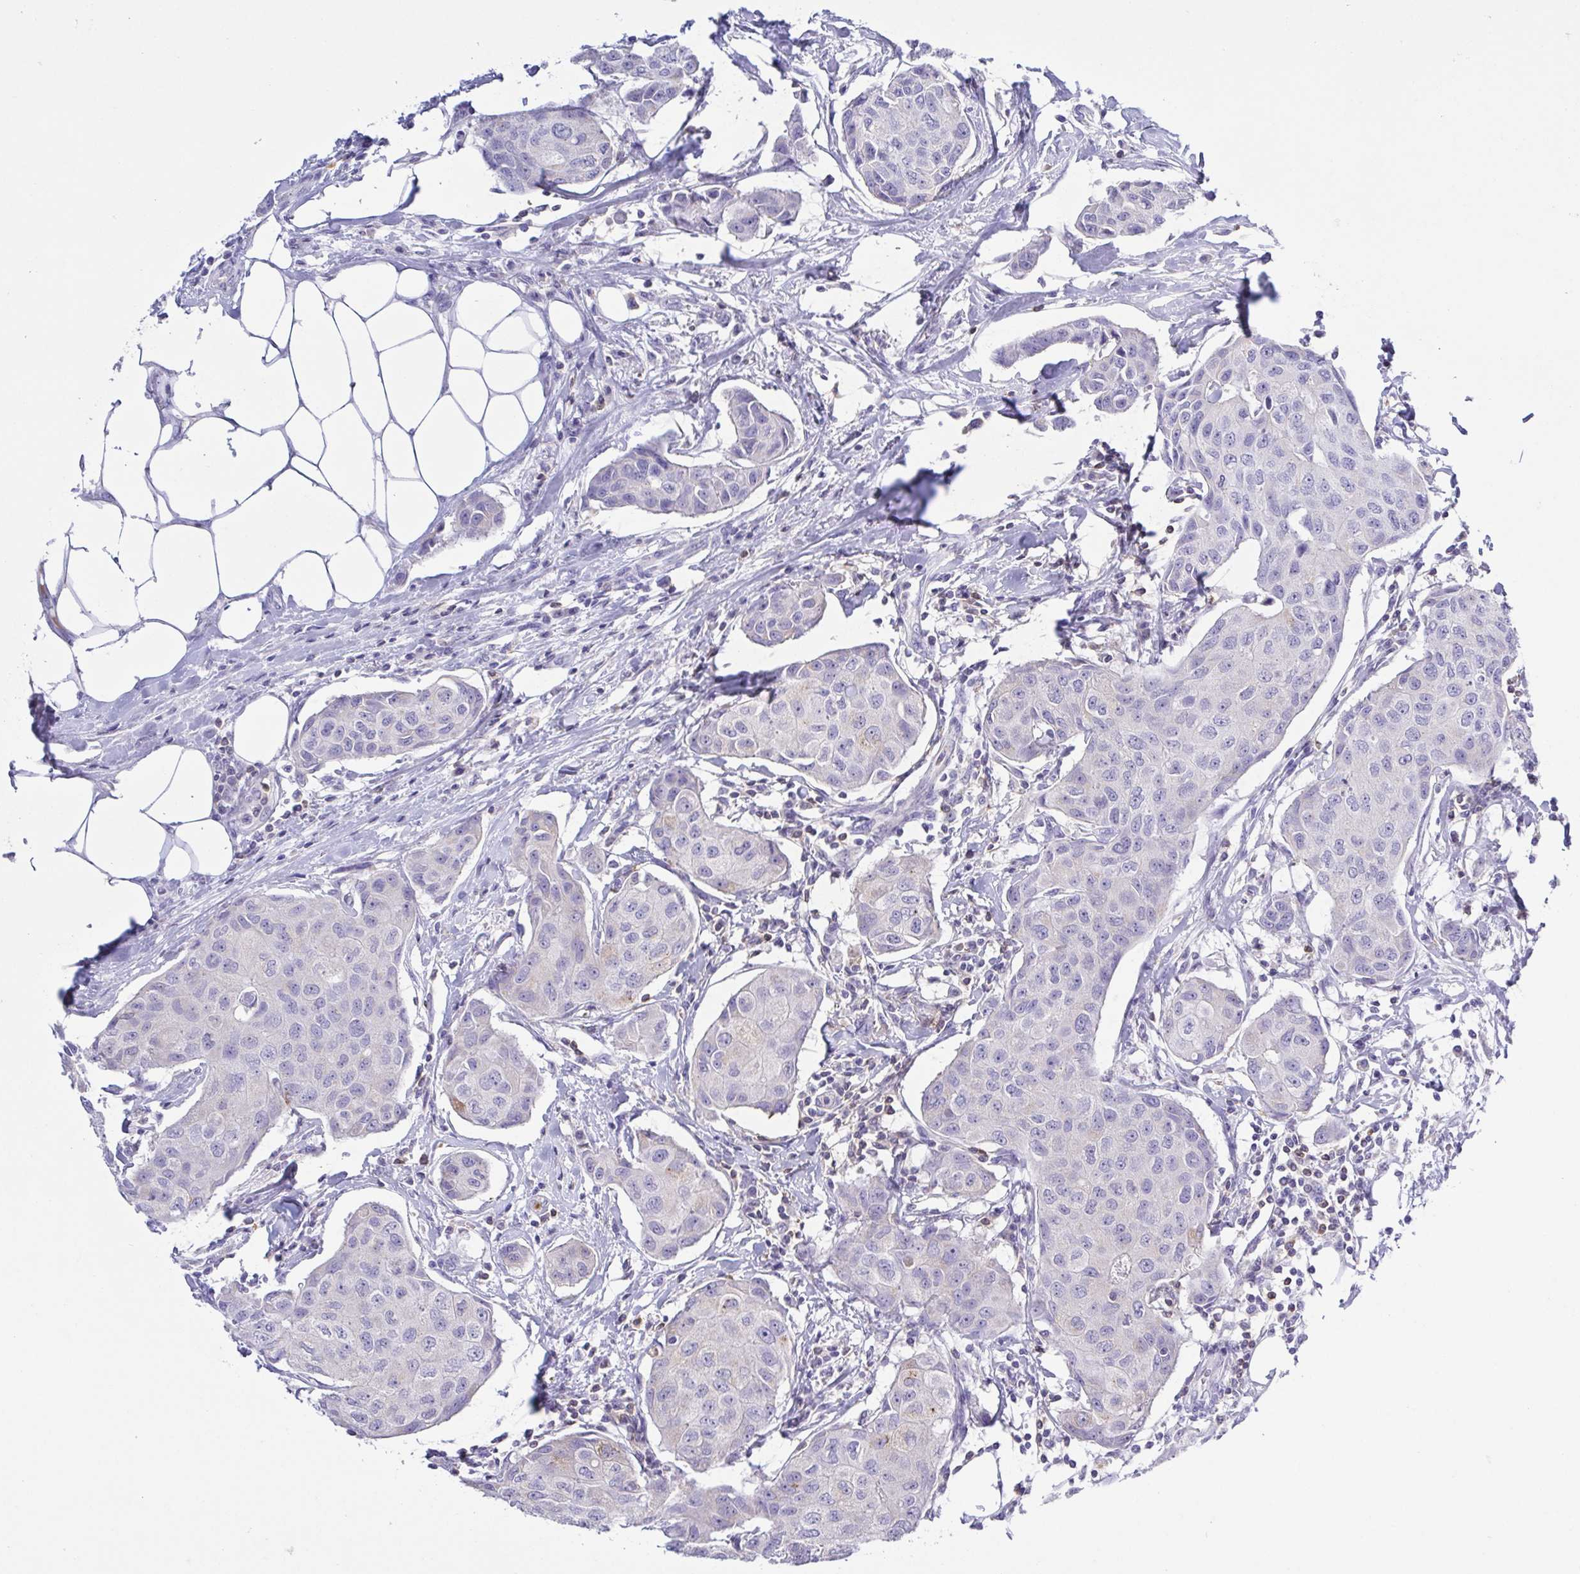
{"staining": {"intensity": "negative", "quantity": "none", "location": "none"}, "tissue": "breast cancer", "cell_type": "Tumor cells", "image_type": "cancer", "snomed": [{"axis": "morphology", "description": "Duct carcinoma"}, {"axis": "topography", "description": "Breast"}, {"axis": "topography", "description": "Lymph node"}], "caption": "Immunohistochemistry (IHC) micrograph of human infiltrating ductal carcinoma (breast) stained for a protein (brown), which shows no positivity in tumor cells. (Brightfield microscopy of DAB immunohistochemistry (IHC) at high magnification).", "gene": "PGLYRP1", "patient": {"sex": "female", "age": 80}}